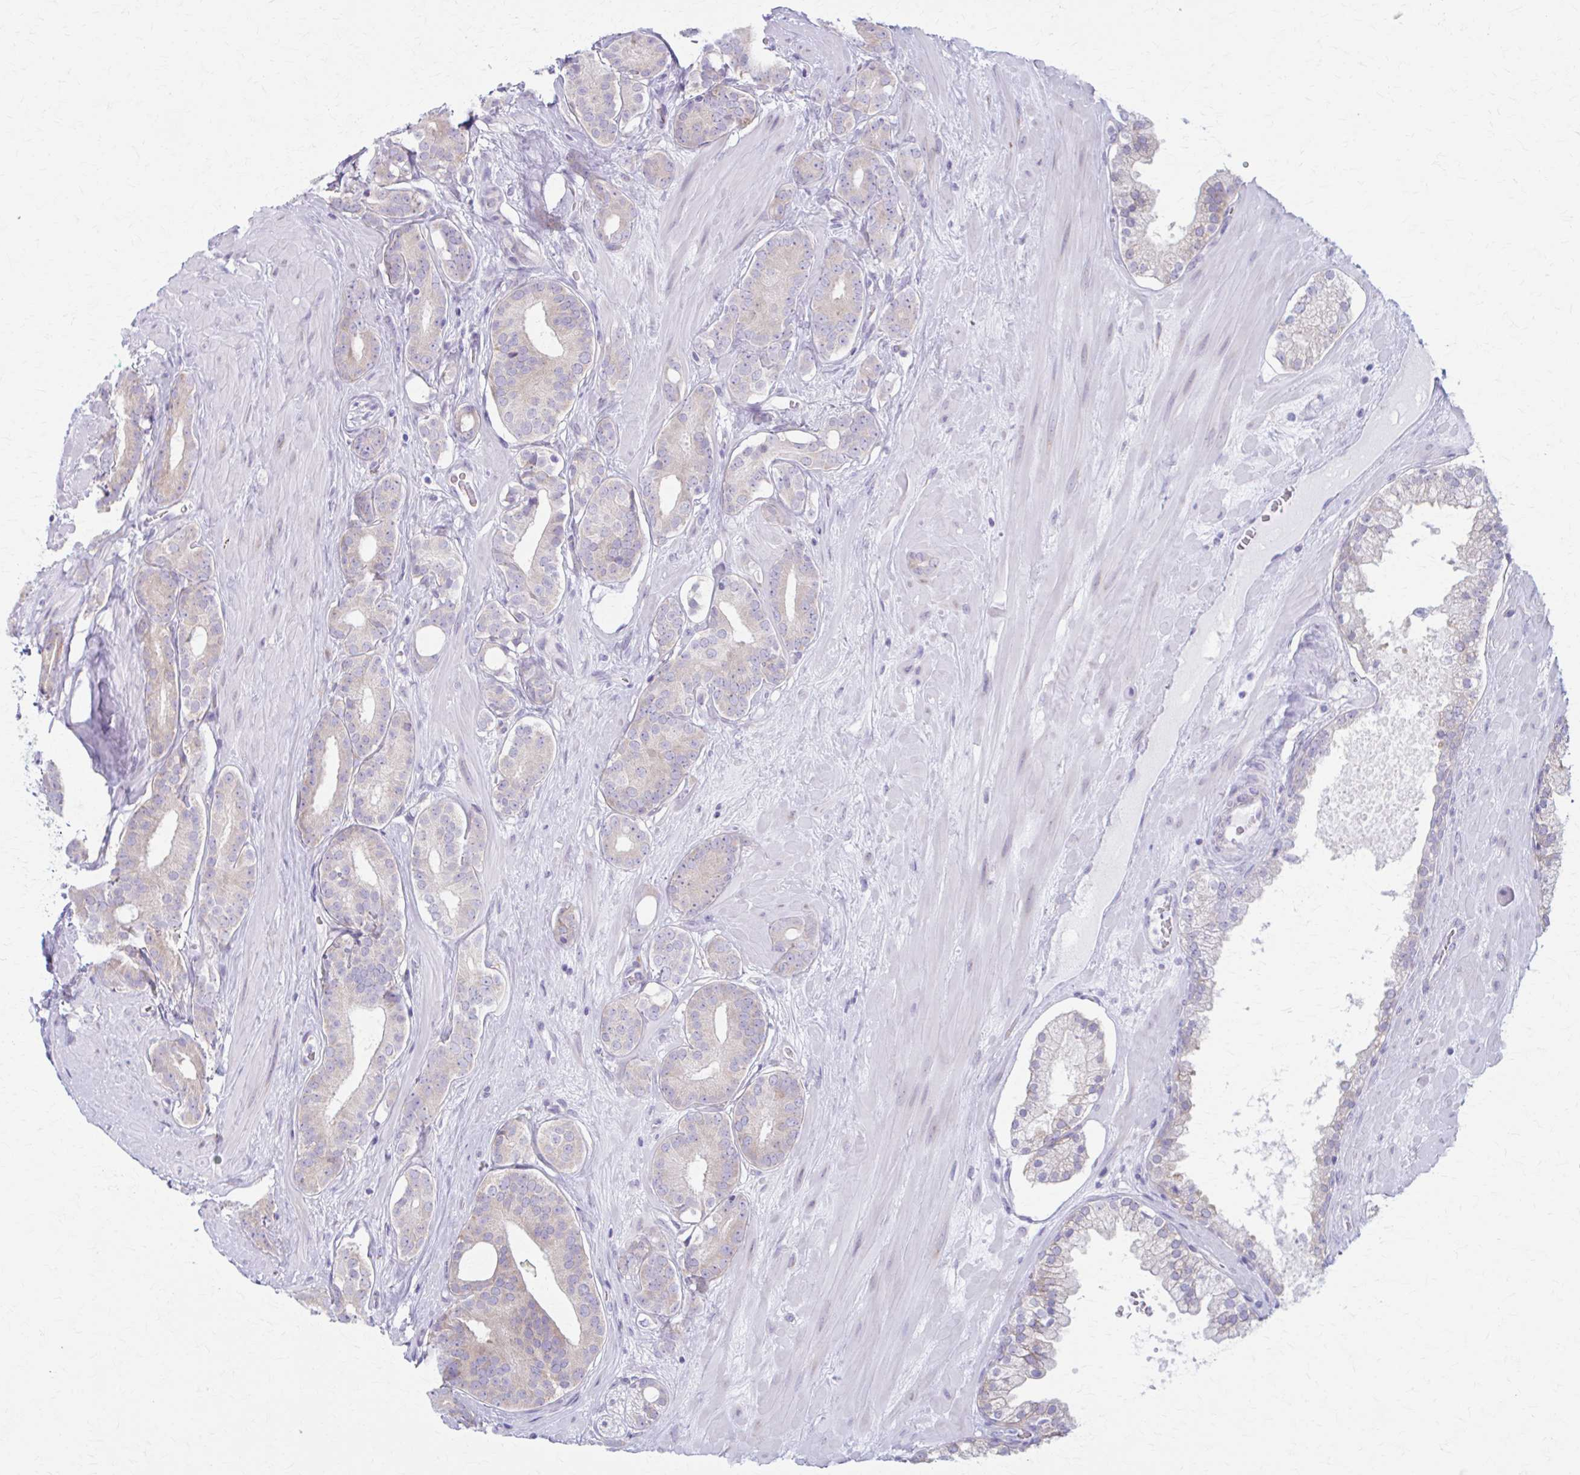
{"staining": {"intensity": "negative", "quantity": "none", "location": "none"}, "tissue": "prostate cancer", "cell_type": "Tumor cells", "image_type": "cancer", "snomed": [{"axis": "morphology", "description": "Adenocarcinoma, High grade"}, {"axis": "topography", "description": "Prostate"}], "caption": "Tumor cells show no significant staining in prostate high-grade adenocarcinoma.", "gene": "PRKRA", "patient": {"sex": "male", "age": 66}}